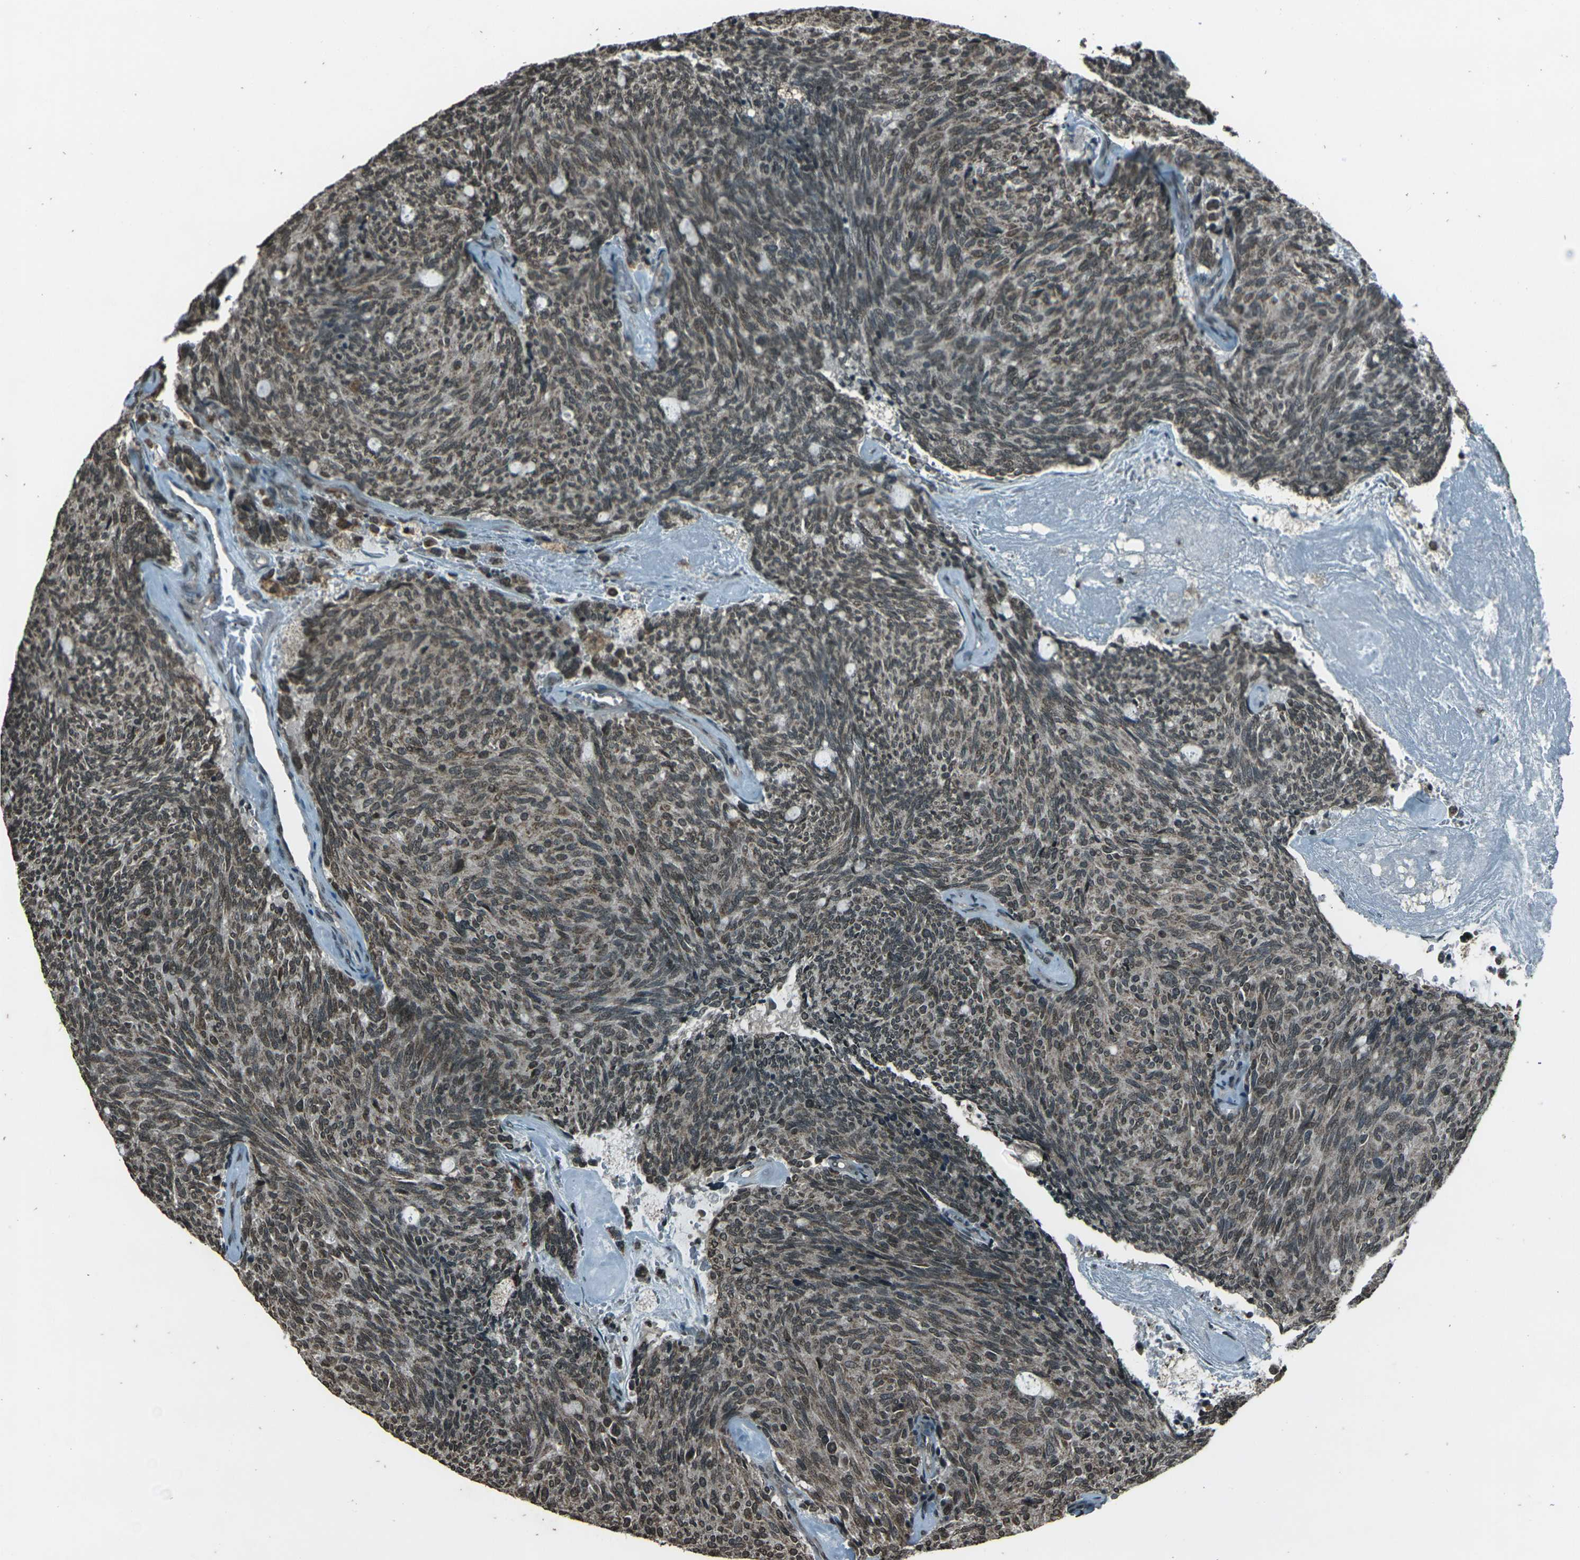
{"staining": {"intensity": "weak", "quantity": ">75%", "location": "cytoplasmic/membranous,nuclear"}, "tissue": "carcinoid", "cell_type": "Tumor cells", "image_type": "cancer", "snomed": [{"axis": "morphology", "description": "Carcinoid, malignant, NOS"}, {"axis": "topography", "description": "Pancreas"}], "caption": "IHC (DAB) staining of carcinoid exhibits weak cytoplasmic/membranous and nuclear protein expression in approximately >75% of tumor cells.", "gene": "PRPF8", "patient": {"sex": "female", "age": 54}}